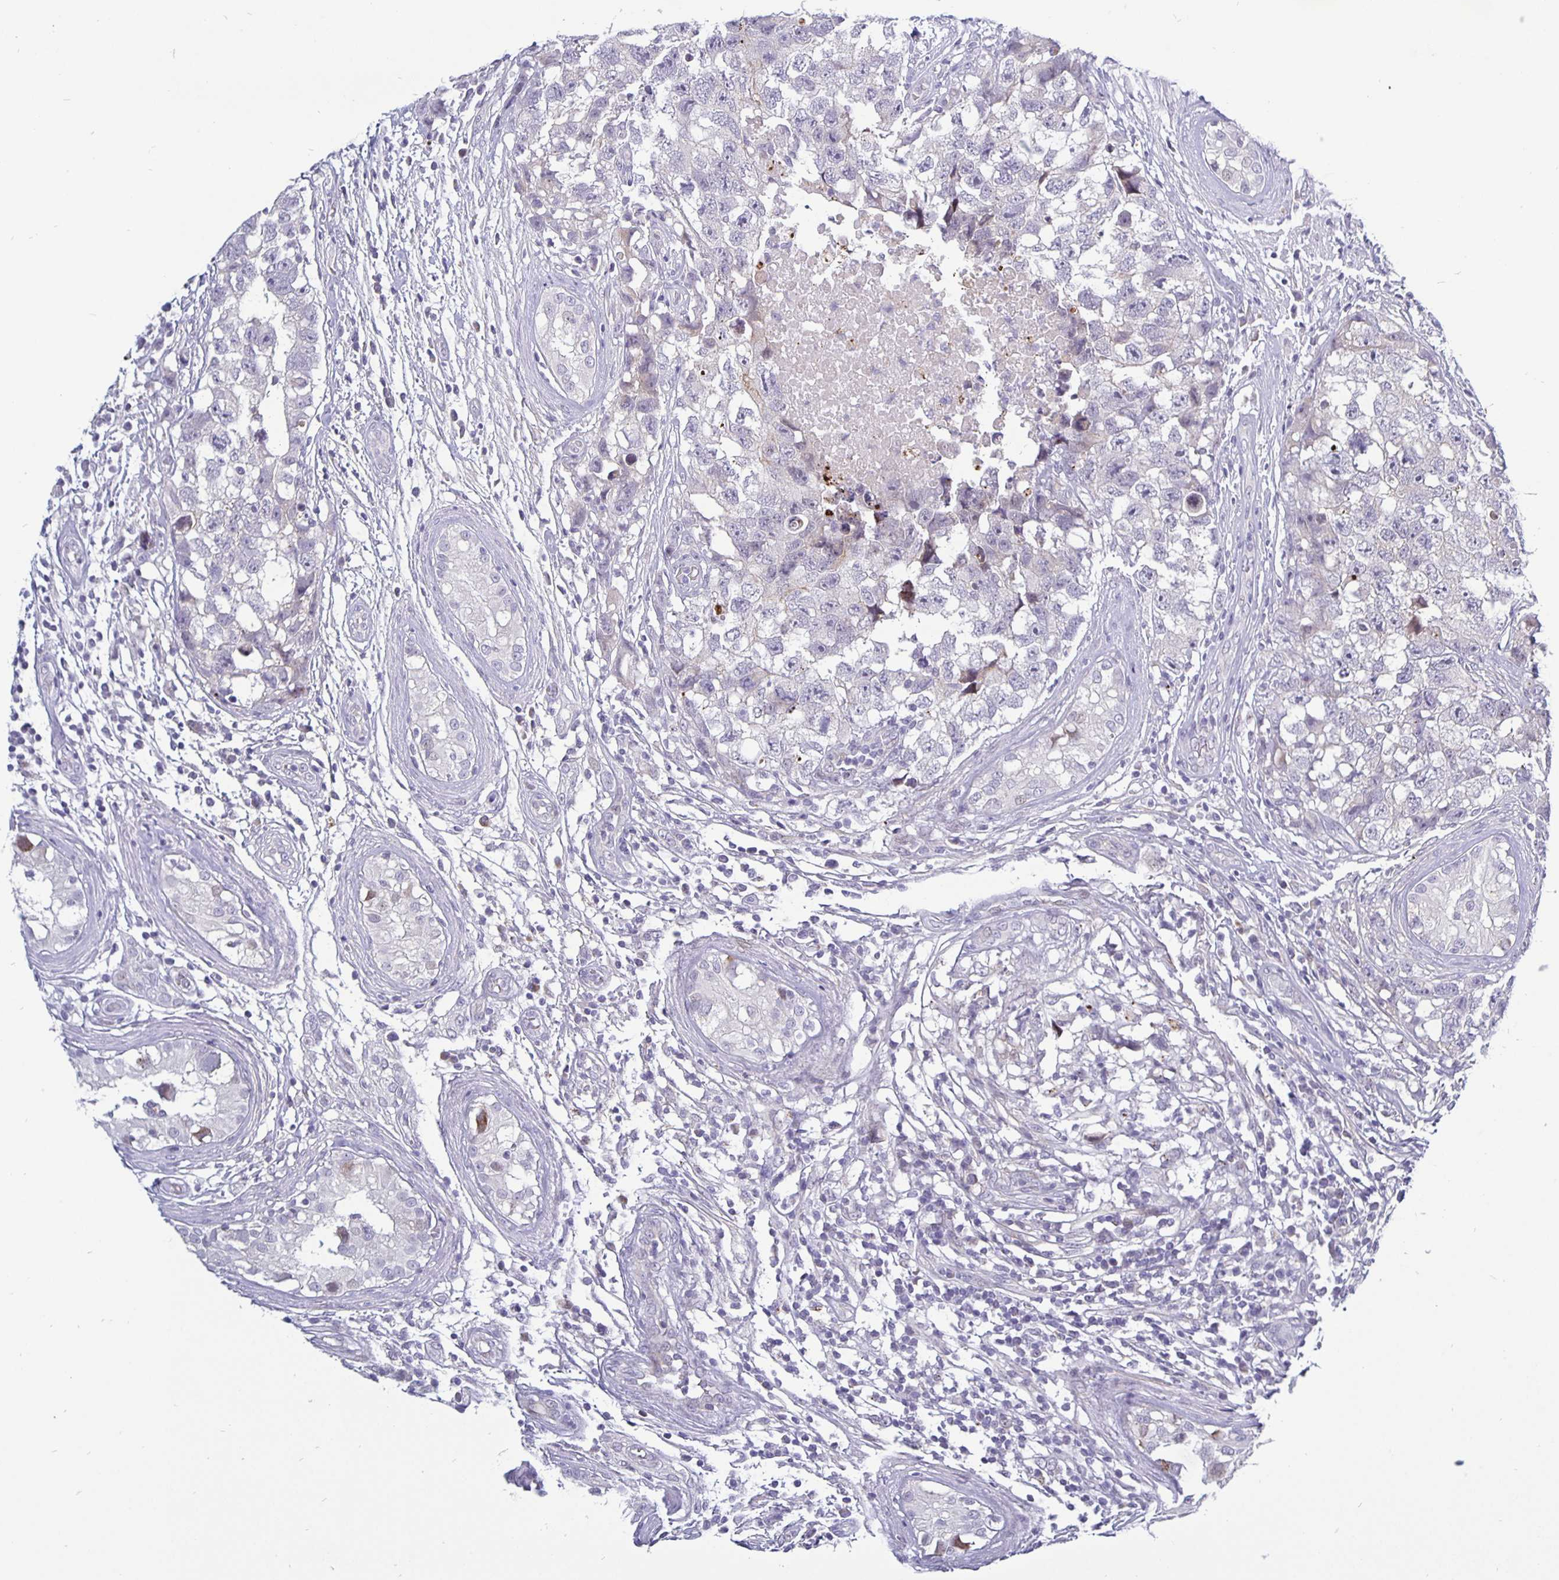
{"staining": {"intensity": "negative", "quantity": "none", "location": "none"}, "tissue": "testis cancer", "cell_type": "Tumor cells", "image_type": "cancer", "snomed": [{"axis": "morphology", "description": "Carcinoma, Embryonal, NOS"}, {"axis": "topography", "description": "Testis"}], "caption": "High magnification brightfield microscopy of testis embryonal carcinoma stained with DAB (brown) and counterstained with hematoxylin (blue): tumor cells show no significant positivity. The staining is performed using DAB (3,3'-diaminobenzidine) brown chromogen with nuclei counter-stained in using hematoxylin.", "gene": "ERBB2", "patient": {"sex": "male", "age": 22}}